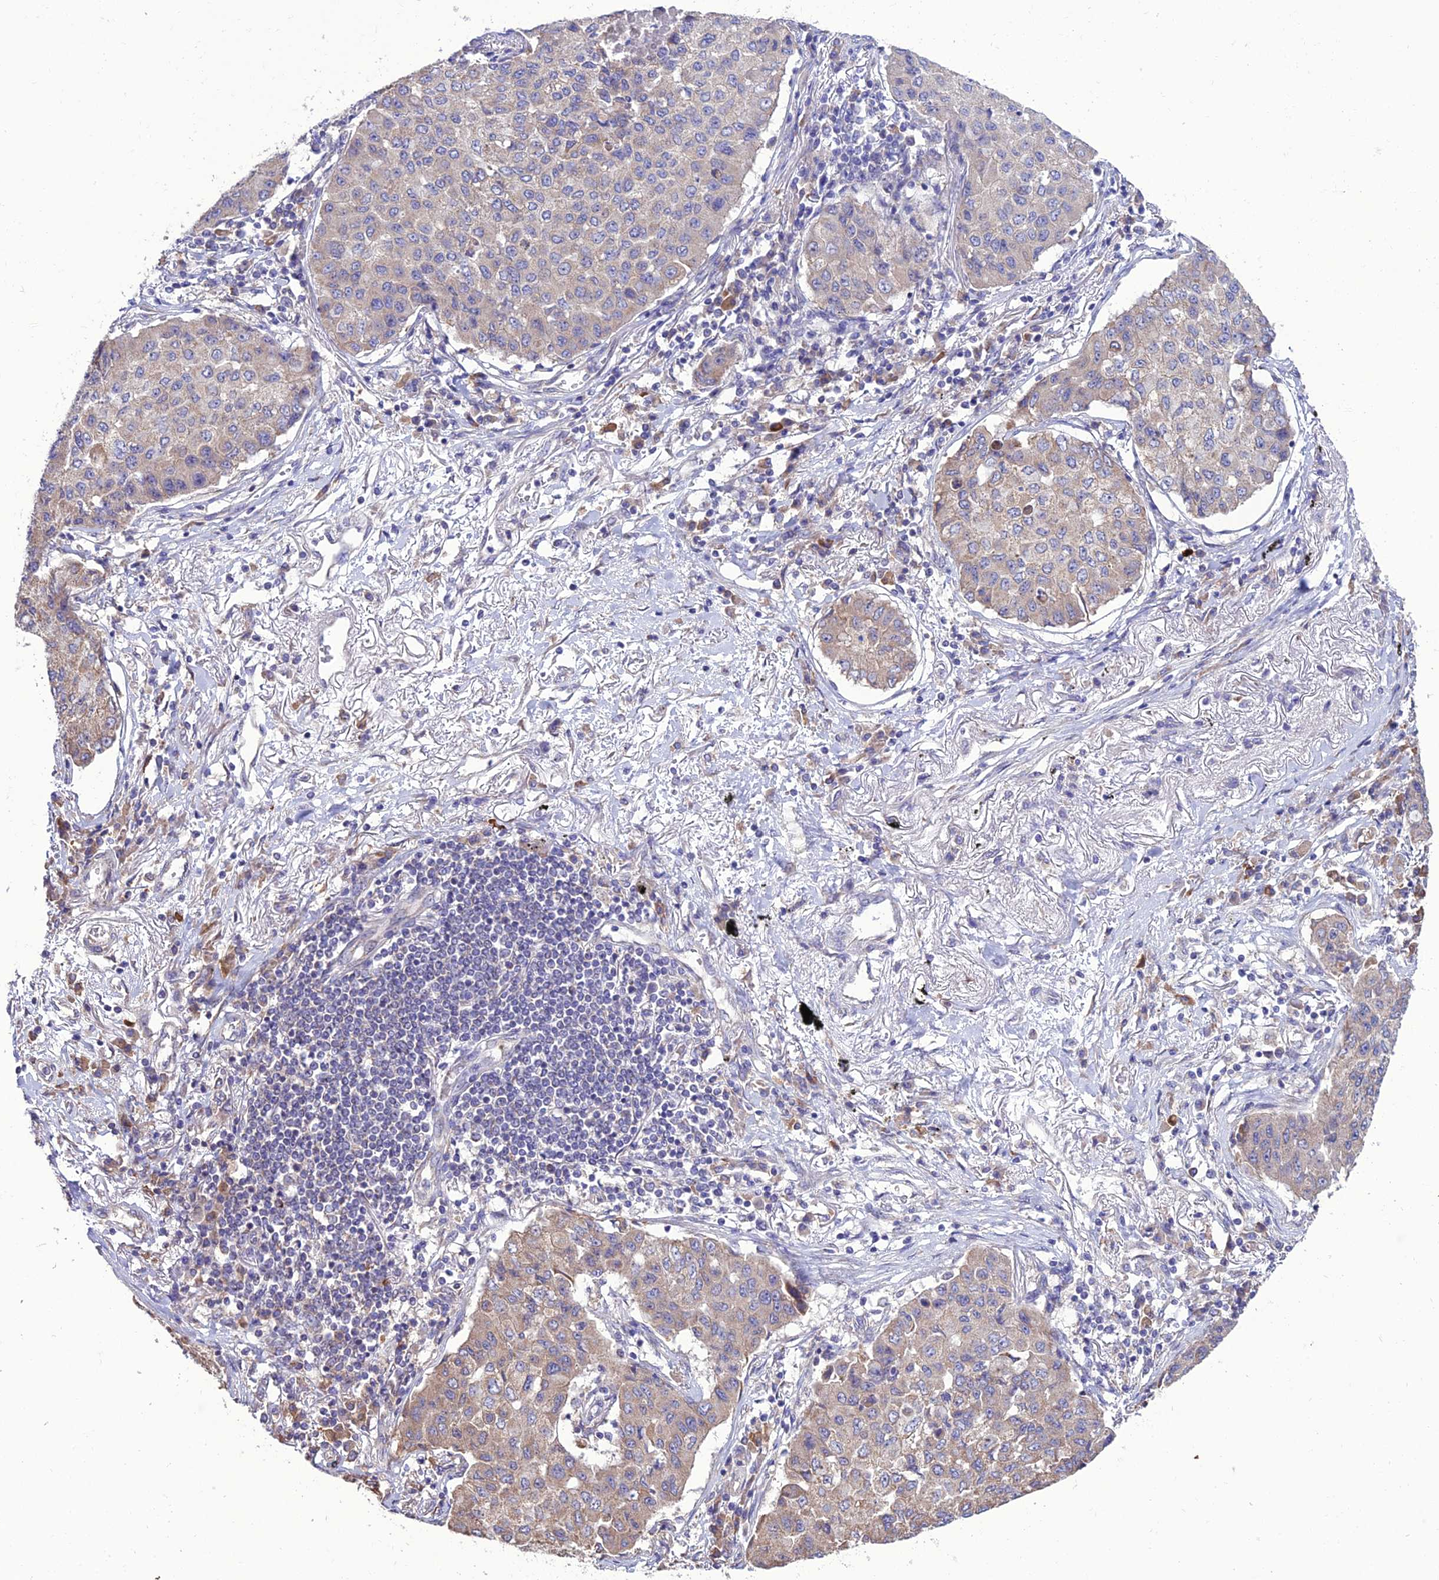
{"staining": {"intensity": "weak", "quantity": "<25%", "location": "cytoplasmic/membranous"}, "tissue": "lung cancer", "cell_type": "Tumor cells", "image_type": "cancer", "snomed": [{"axis": "morphology", "description": "Squamous cell carcinoma, NOS"}, {"axis": "topography", "description": "Lung"}], "caption": "This photomicrograph is of lung cancer (squamous cell carcinoma) stained with immunohistochemistry to label a protein in brown with the nuclei are counter-stained blue. There is no positivity in tumor cells.", "gene": "HOGA1", "patient": {"sex": "male", "age": 74}}